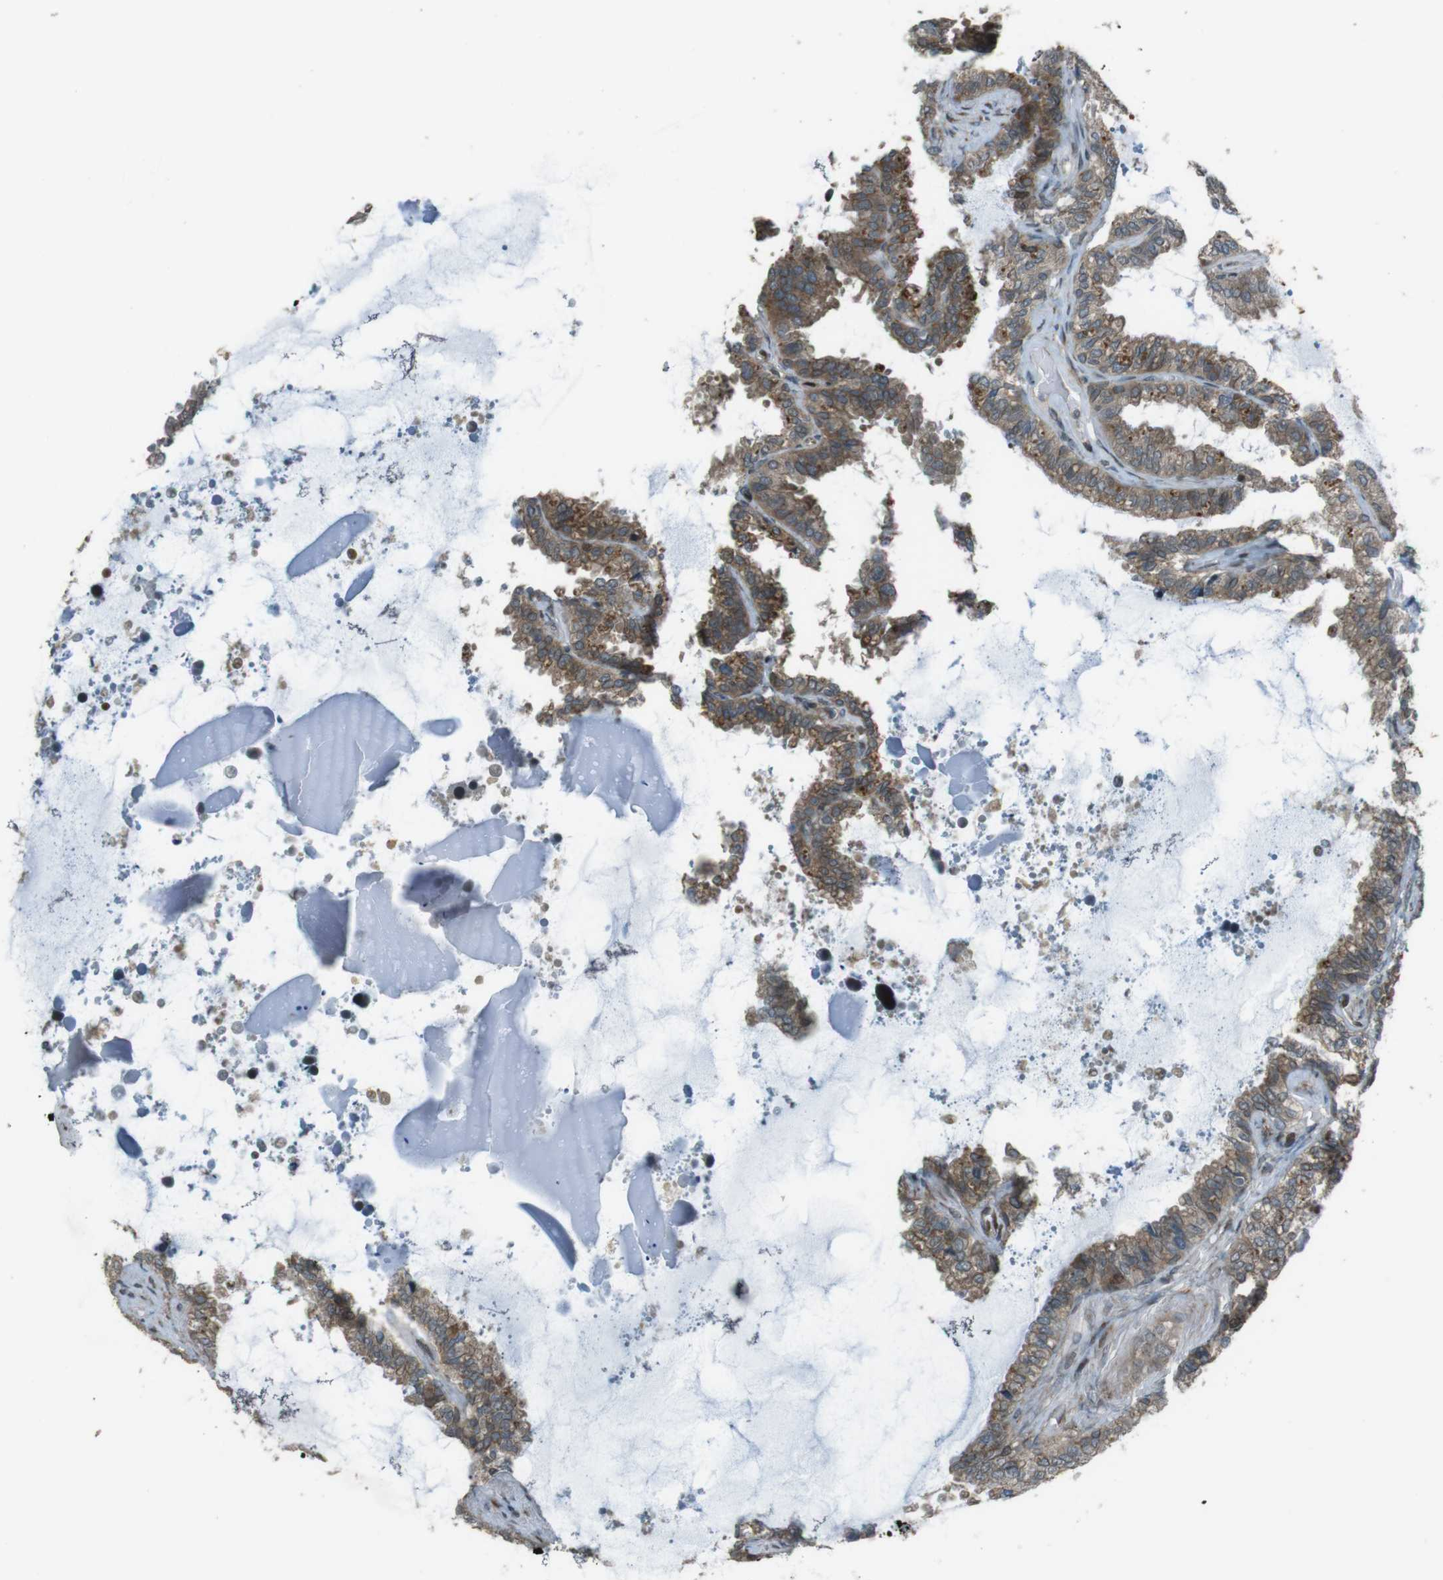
{"staining": {"intensity": "moderate", "quantity": ">75%", "location": "cytoplasmic/membranous"}, "tissue": "seminal vesicle", "cell_type": "Glandular cells", "image_type": "normal", "snomed": [{"axis": "morphology", "description": "Normal tissue, NOS"}, {"axis": "topography", "description": "Seminal veicle"}], "caption": "Seminal vesicle stained with DAB (3,3'-diaminobenzidine) IHC demonstrates medium levels of moderate cytoplasmic/membranous staining in approximately >75% of glandular cells. Ihc stains the protein of interest in brown and the nuclei are stained blue.", "gene": "ZNF330", "patient": {"sex": "male", "age": 46}}